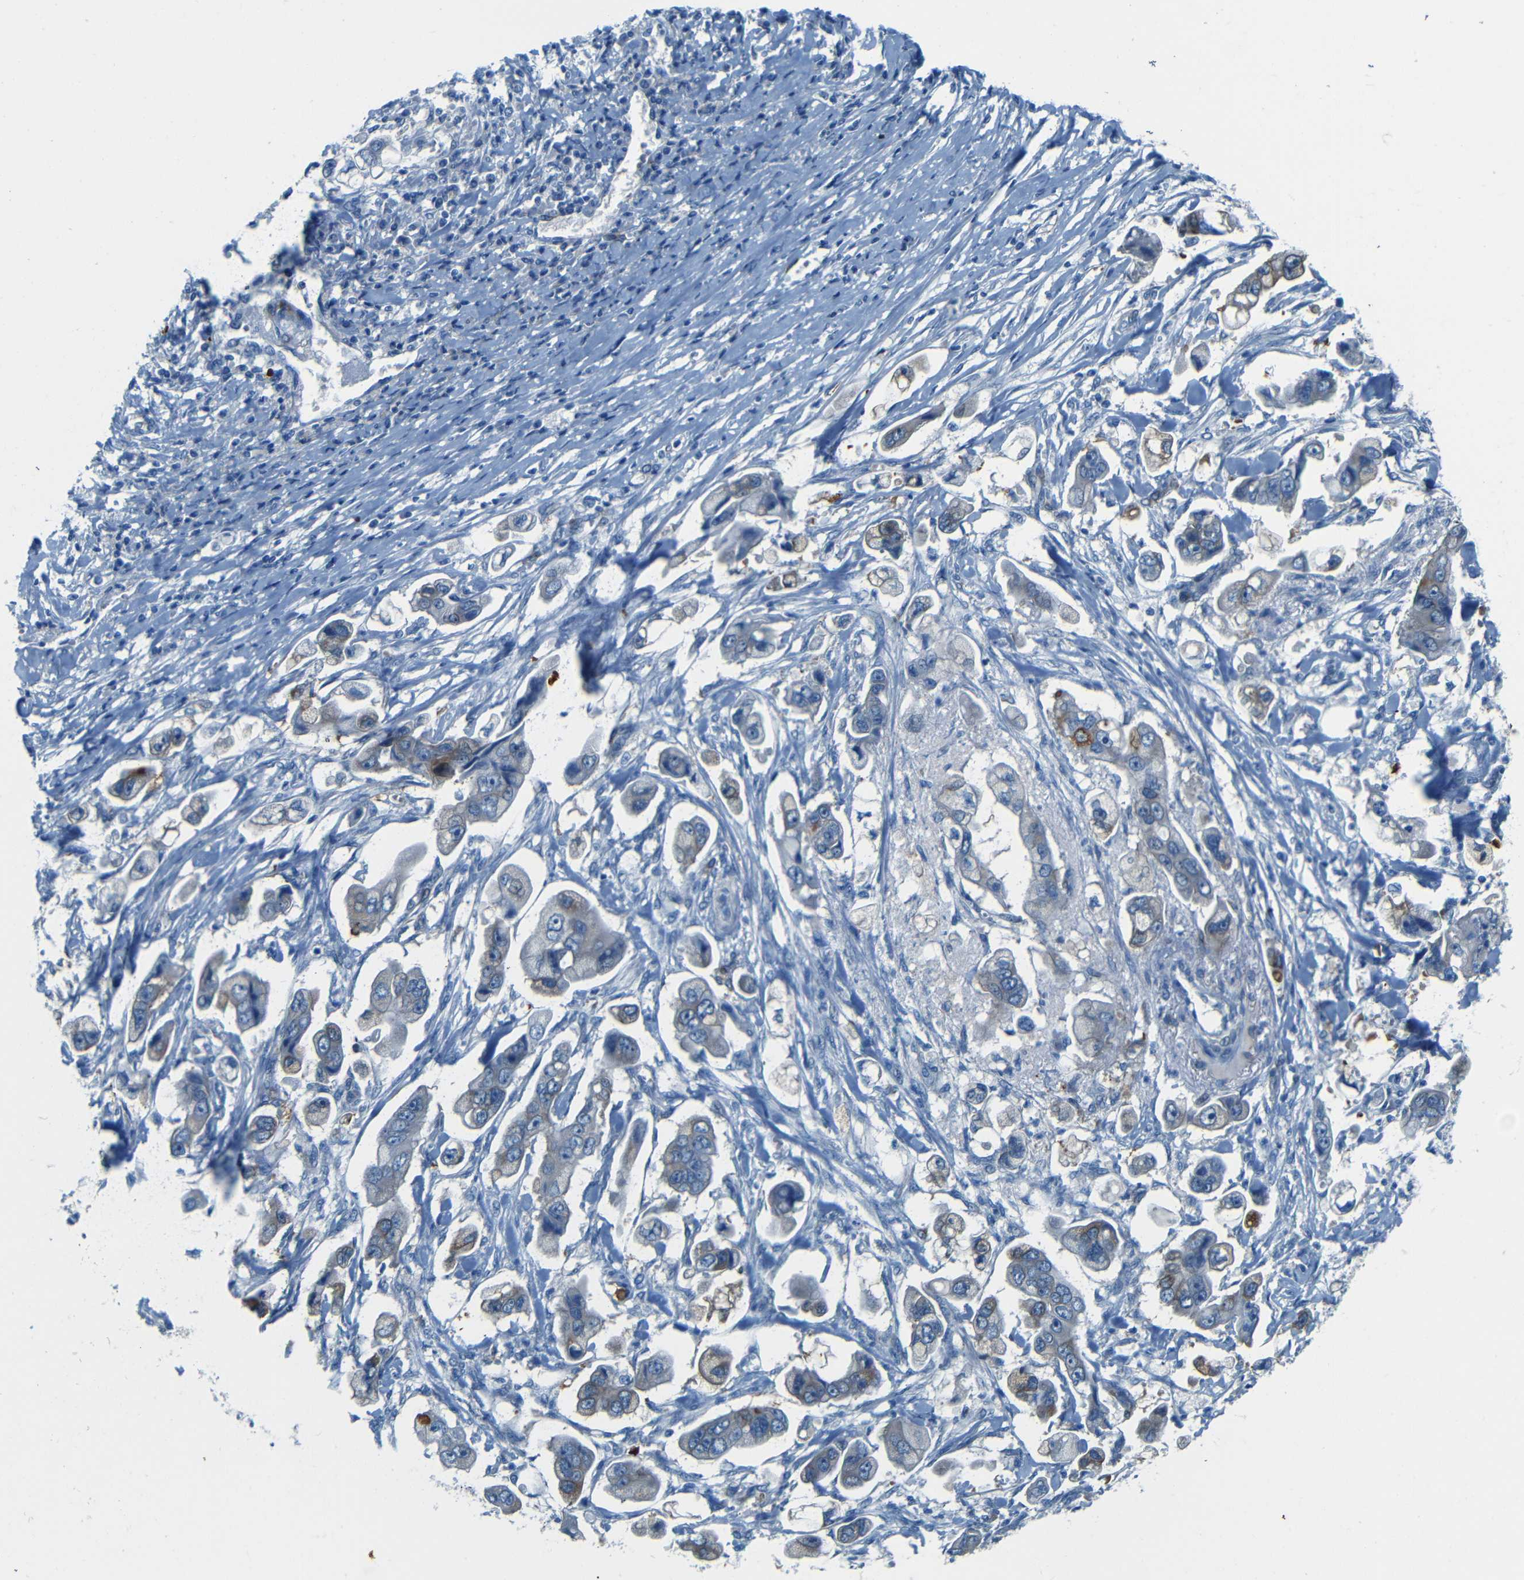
{"staining": {"intensity": "moderate", "quantity": "<25%", "location": "cytoplasmic/membranous"}, "tissue": "stomach cancer", "cell_type": "Tumor cells", "image_type": "cancer", "snomed": [{"axis": "morphology", "description": "Adenocarcinoma, NOS"}, {"axis": "topography", "description": "Stomach"}], "caption": "Stomach cancer stained with DAB (3,3'-diaminobenzidine) IHC shows low levels of moderate cytoplasmic/membranous staining in approximately <25% of tumor cells.", "gene": "MAP2", "patient": {"sex": "male", "age": 62}}